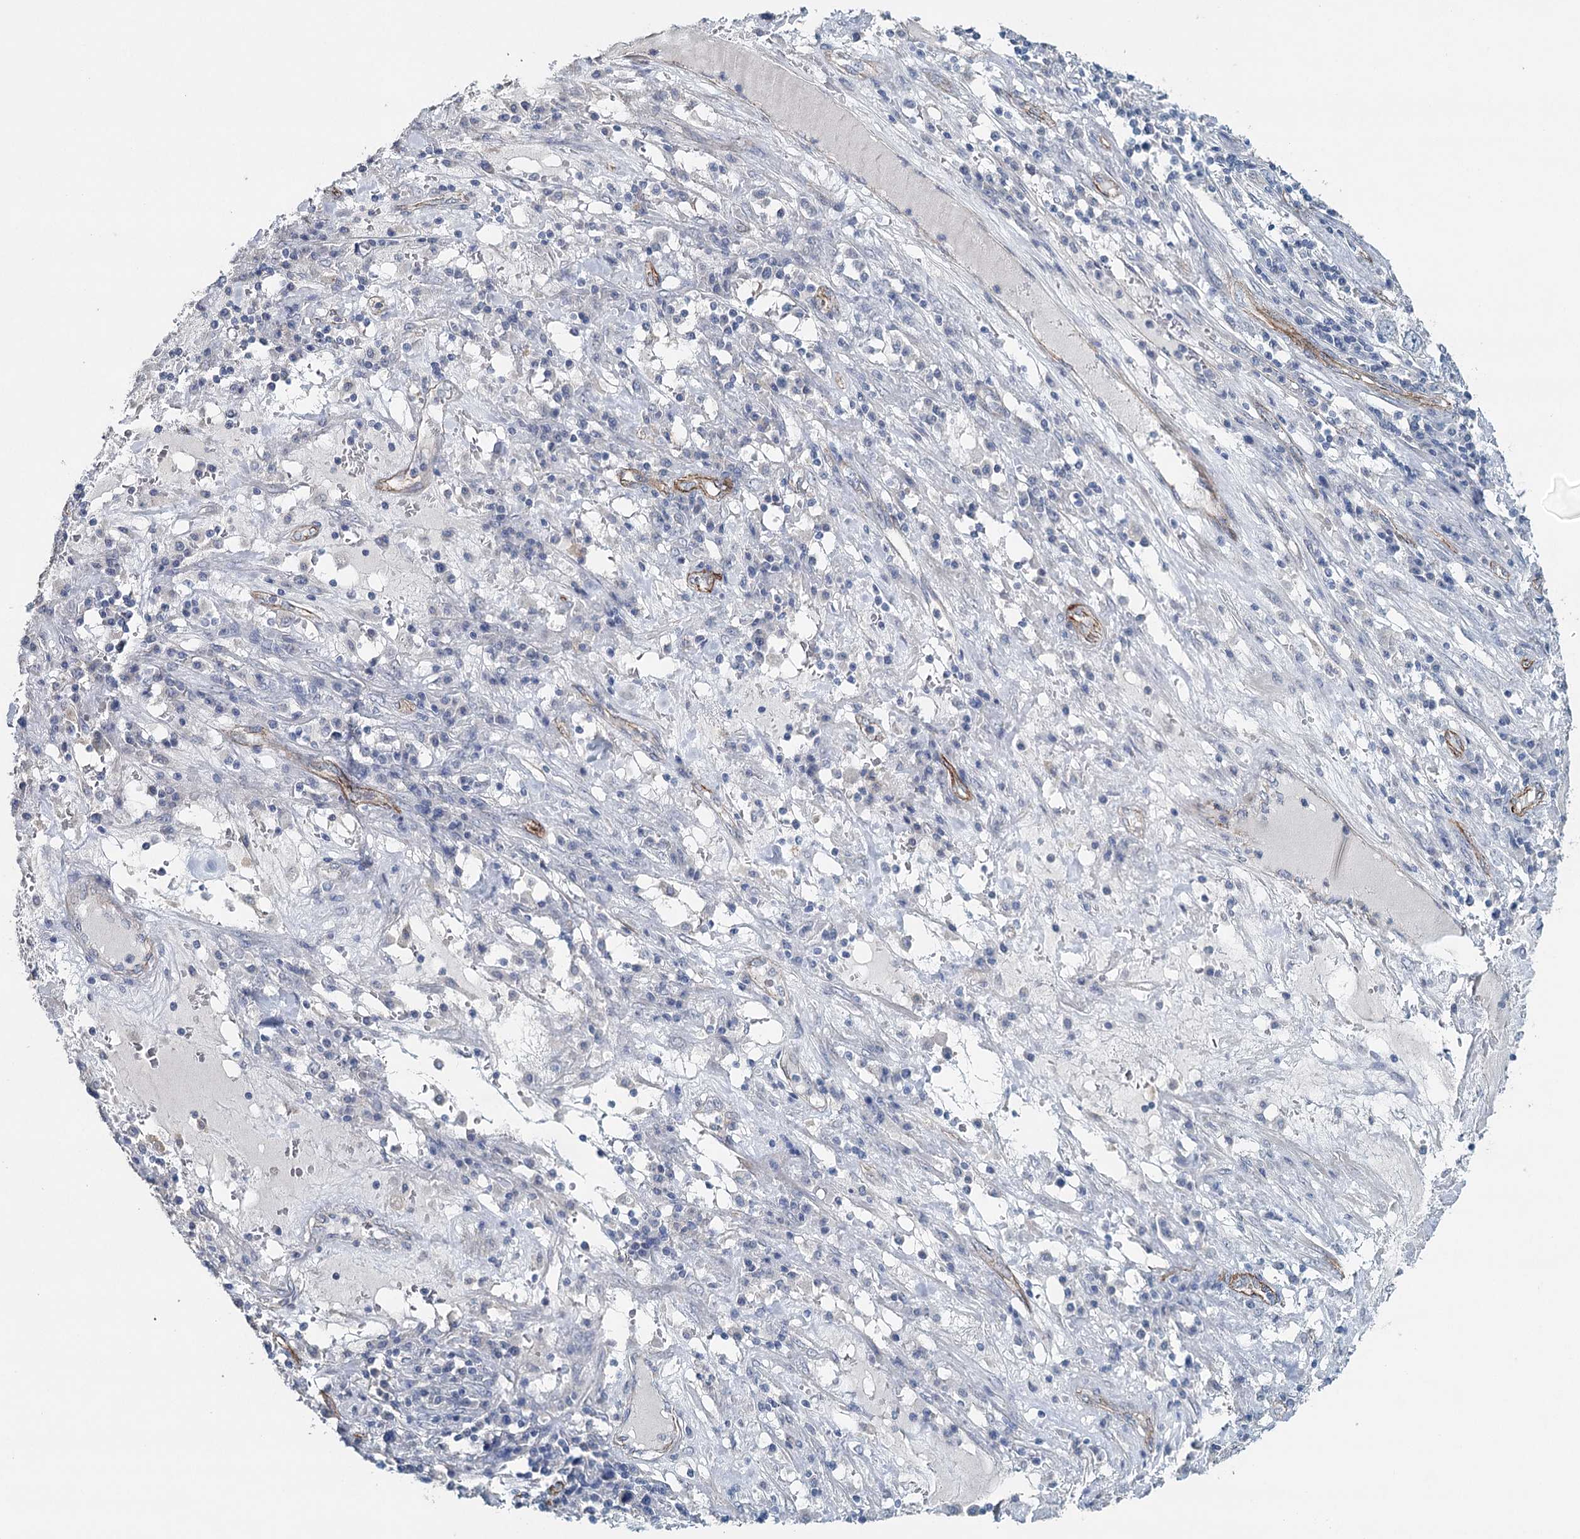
{"staining": {"intensity": "negative", "quantity": "none", "location": "none"}, "tissue": "endometrial cancer", "cell_type": "Tumor cells", "image_type": "cancer", "snomed": [{"axis": "morphology", "description": "Adenocarcinoma, NOS"}, {"axis": "topography", "description": "Endometrium"}], "caption": "Tumor cells show no significant protein expression in adenocarcinoma (endometrial).", "gene": "SYNPO", "patient": {"sex": "female", "age": 49}}